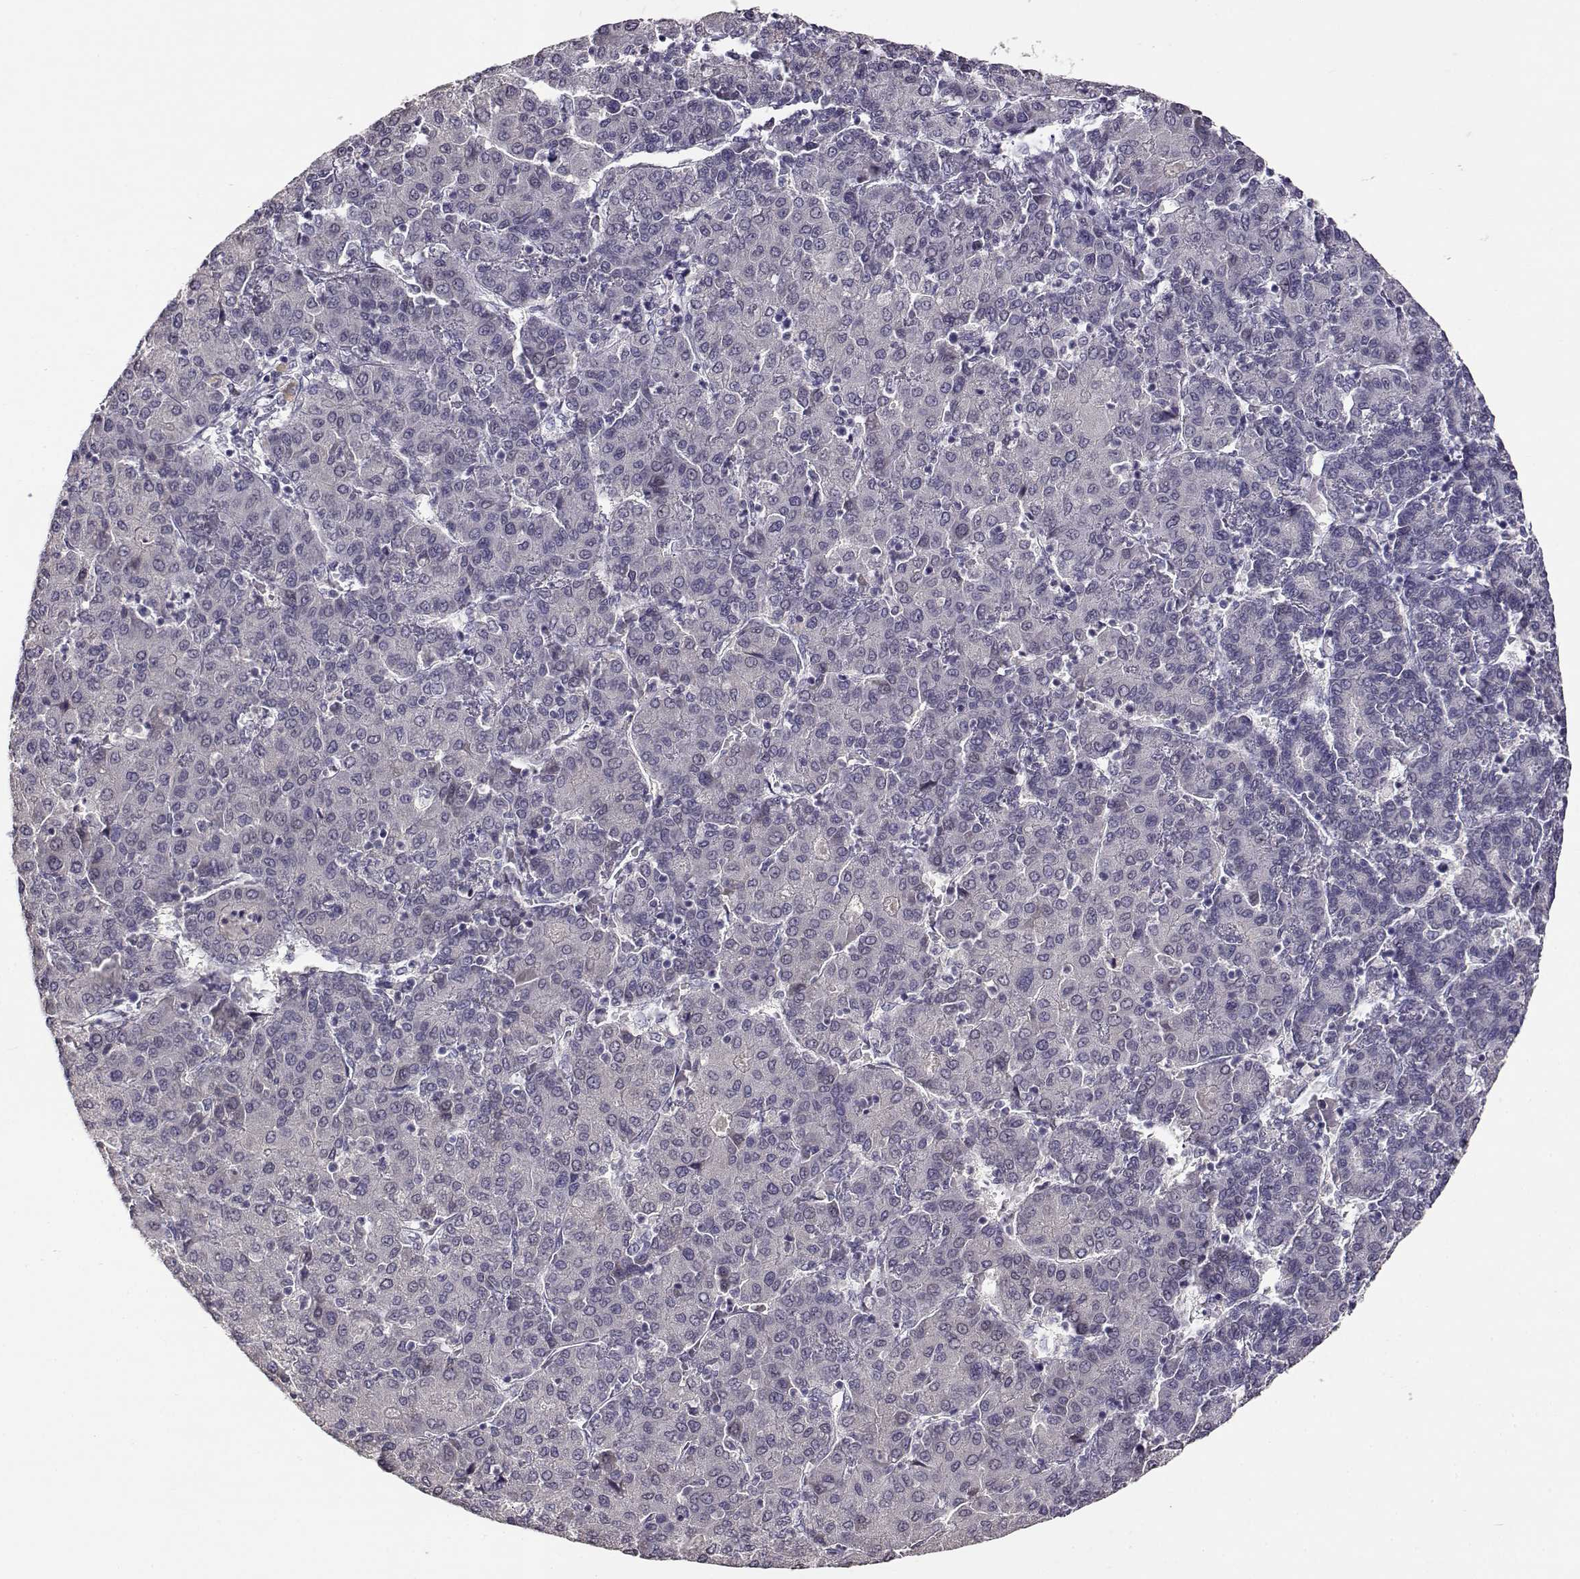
{"staining": {"intensity": "negative", "quantity": "none", "location": "none"}, "tissue": "liver cancer", "cell_type": "Tumor cells", "image_type": "cancer", "snomed": [{"axis": "morphology", "description": "Carcinoma, Hepatocellular, NOS"}, {"axis": "topography", "description": "Liver"}], "caption": "There is no significant positivity in tumor cells of liver cancer.", "gene": "RHOXF2", "patient": {"sex": "male", "age": 65}}